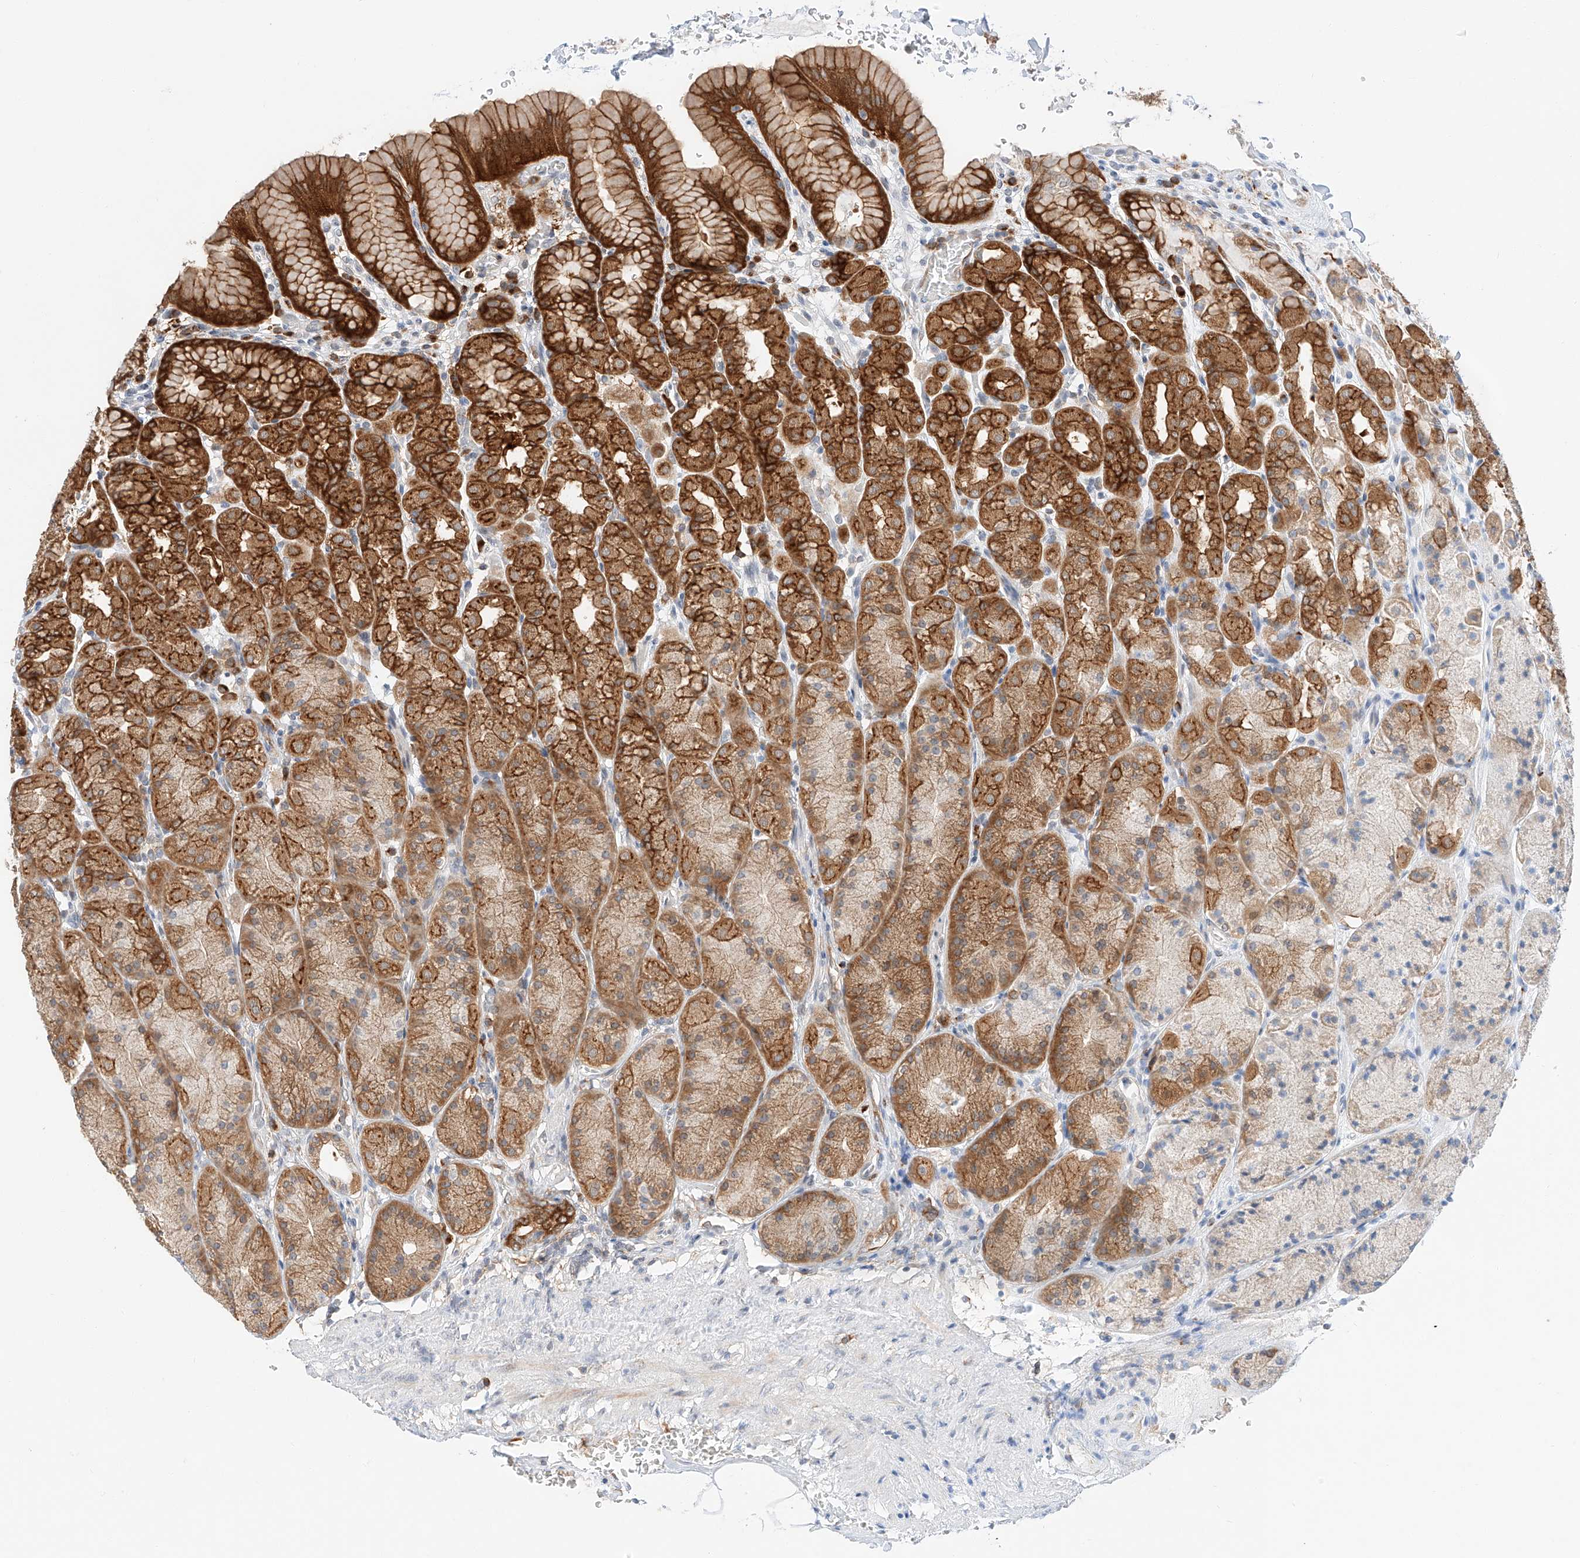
{"staining": {"intensity": "strong", "quantity": ">75%", "location": "cytoplasmic/membranous"}, "tissue": "stomach", "cell_type": "Glandular cells", "image_type": "normal", "snomed": [{"axis": "morphology", "description": "Normal tissue, NOS"}, {"axis": "topography", "description": "Stomach"}], "caption": "Human stomach stained with a brown dye exhibits strong cytoplasmic/membranous positive positivity in about >75% of glandular cells.", "gene": "CARMIL1", "patient": {"sex": "male", "age": 42}}